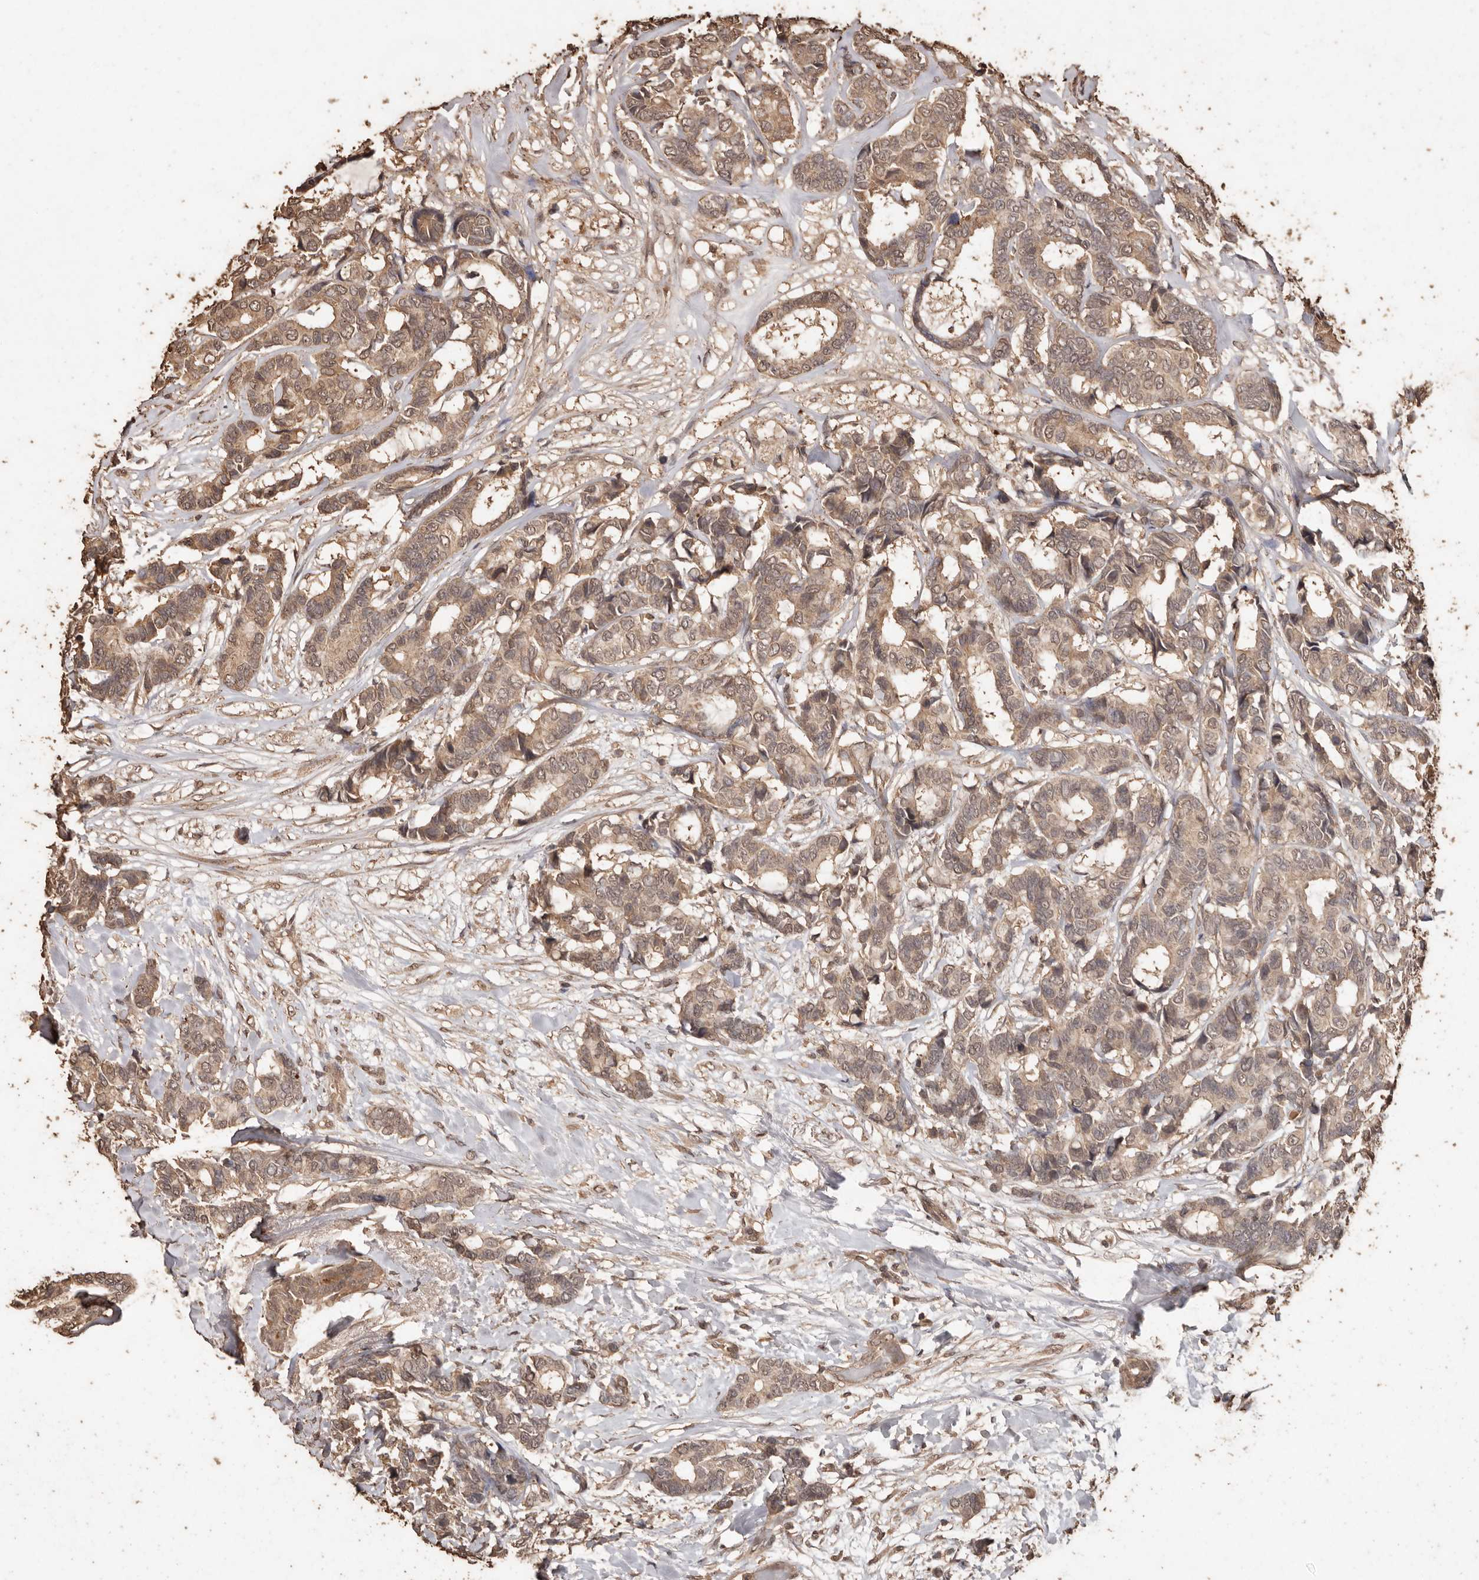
{"staining": {"intensity": "weak", "quantity": ">75%", "location": "cytoplasmic/membranous,nuclear"}, "tissue": "breast cancer", "cell_type": "Tumor cells", "image_type": "cancer", "snomed": [{"axis": "morphology", "description": "Duct carcinoma"}, {"axis": "topography", "description": "Breast"}], "caption": "Immunohistochemical staining of breast cancer (infiltrating ductal carcinoma) exhibits weak cytoplasmic/membranous and nuclear protein expression in about >75% of tumor cells.", "gene": "PKDCC", "patient": {"sex": "female", "age": 87}}